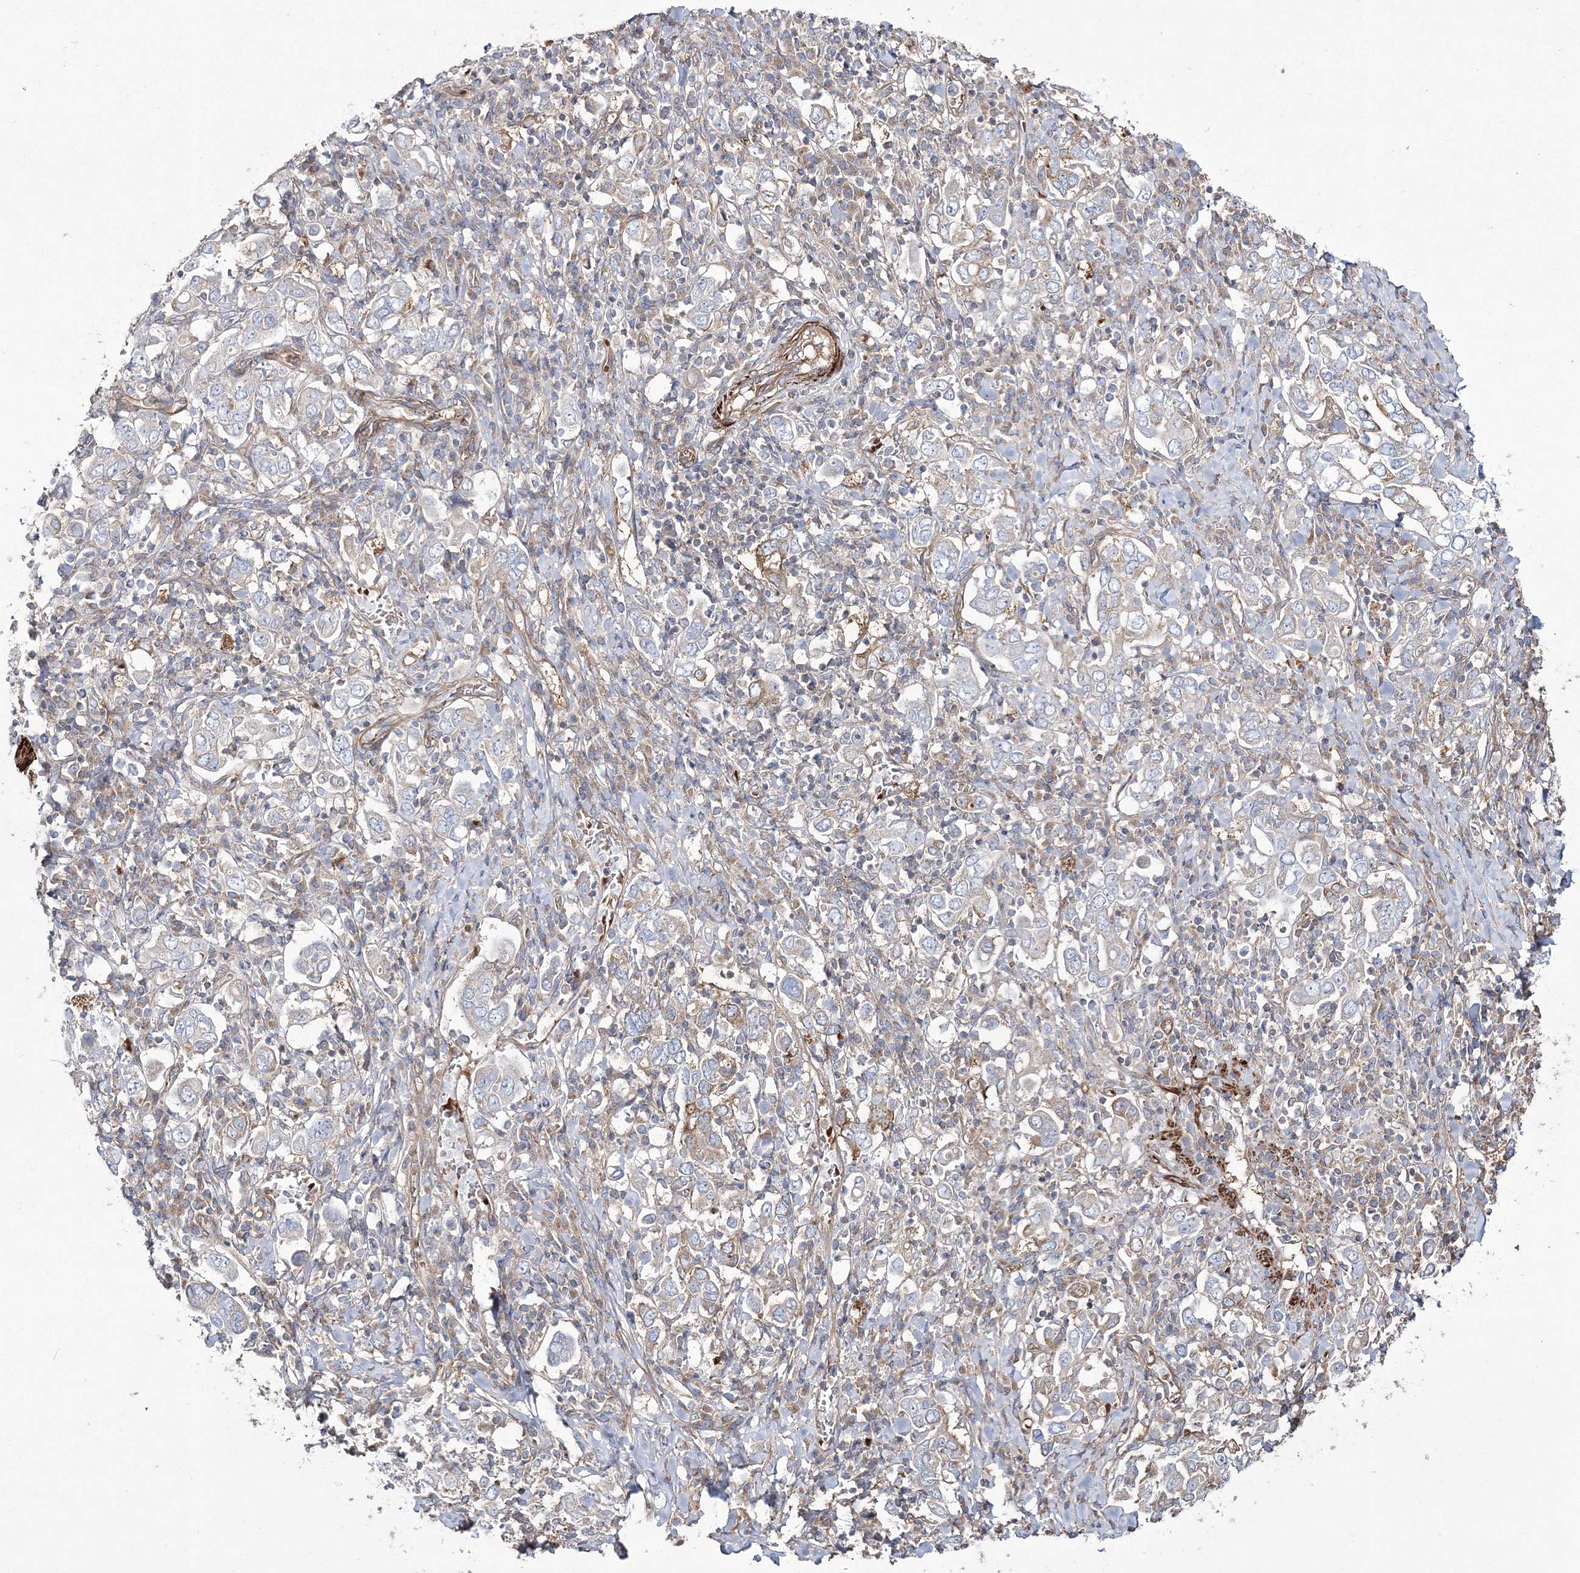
{"staining": {"intensity": "weak", "quantity": "<25%", "location": "cytoplasmic/membranous"}, "tissue": "stomach cancer", "cell_type": "Tumor cells", "image_type": "cancer", "snomed": [{"axis": "morphology", "description": "Adenocarcinoma, NOS"}, {"axis": "topography", "description": "Stomach, upper"}], "caption": "Immunohistochemistry micrograph of human adenocarcinoma (stomach) stained for a protein (brown), which reveals no positivity in tumor cells.", "gene": "ZSWIM6", "patient": {"sex": "male", "age": 62}}